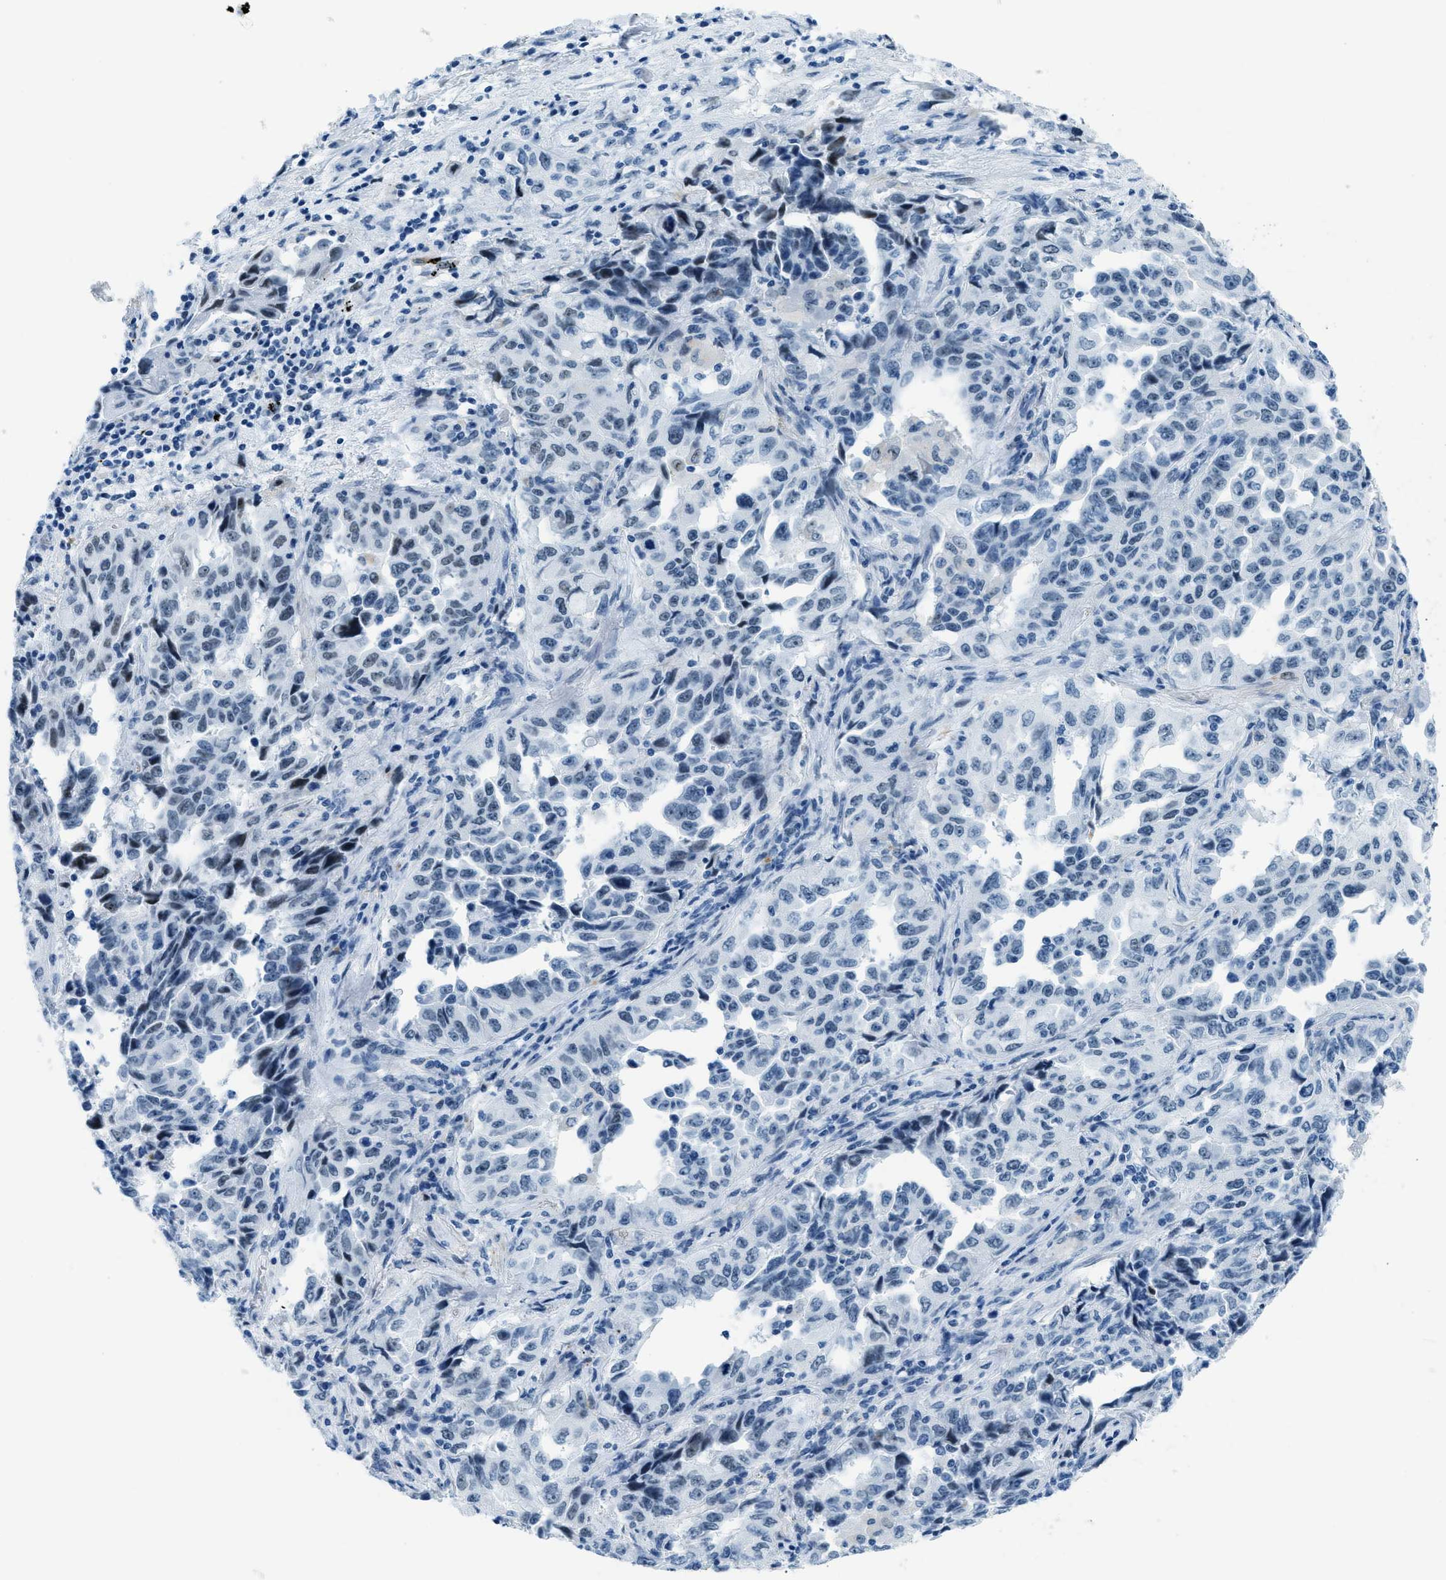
{"staining": {"intensity": "strong", "quantity": "<25%", "location": "nuclear"}, "tissue": "lung cancer", "cell_type": "Tumor cells", "image_type": "cancer", "snomed": [{"axis": "morphology", "description": "Adenocarcinoma, NOS"}, {"axis": "topography", "description": "Lung"}], "caption": "A histopathology image of human lung cancer (adenocarcinoma) stained for a protein demonstrates strong nuclear brown staining in tumor cells.", "gene": "PLA2G2A", "patient": {"sex": "female", "age": 51}}